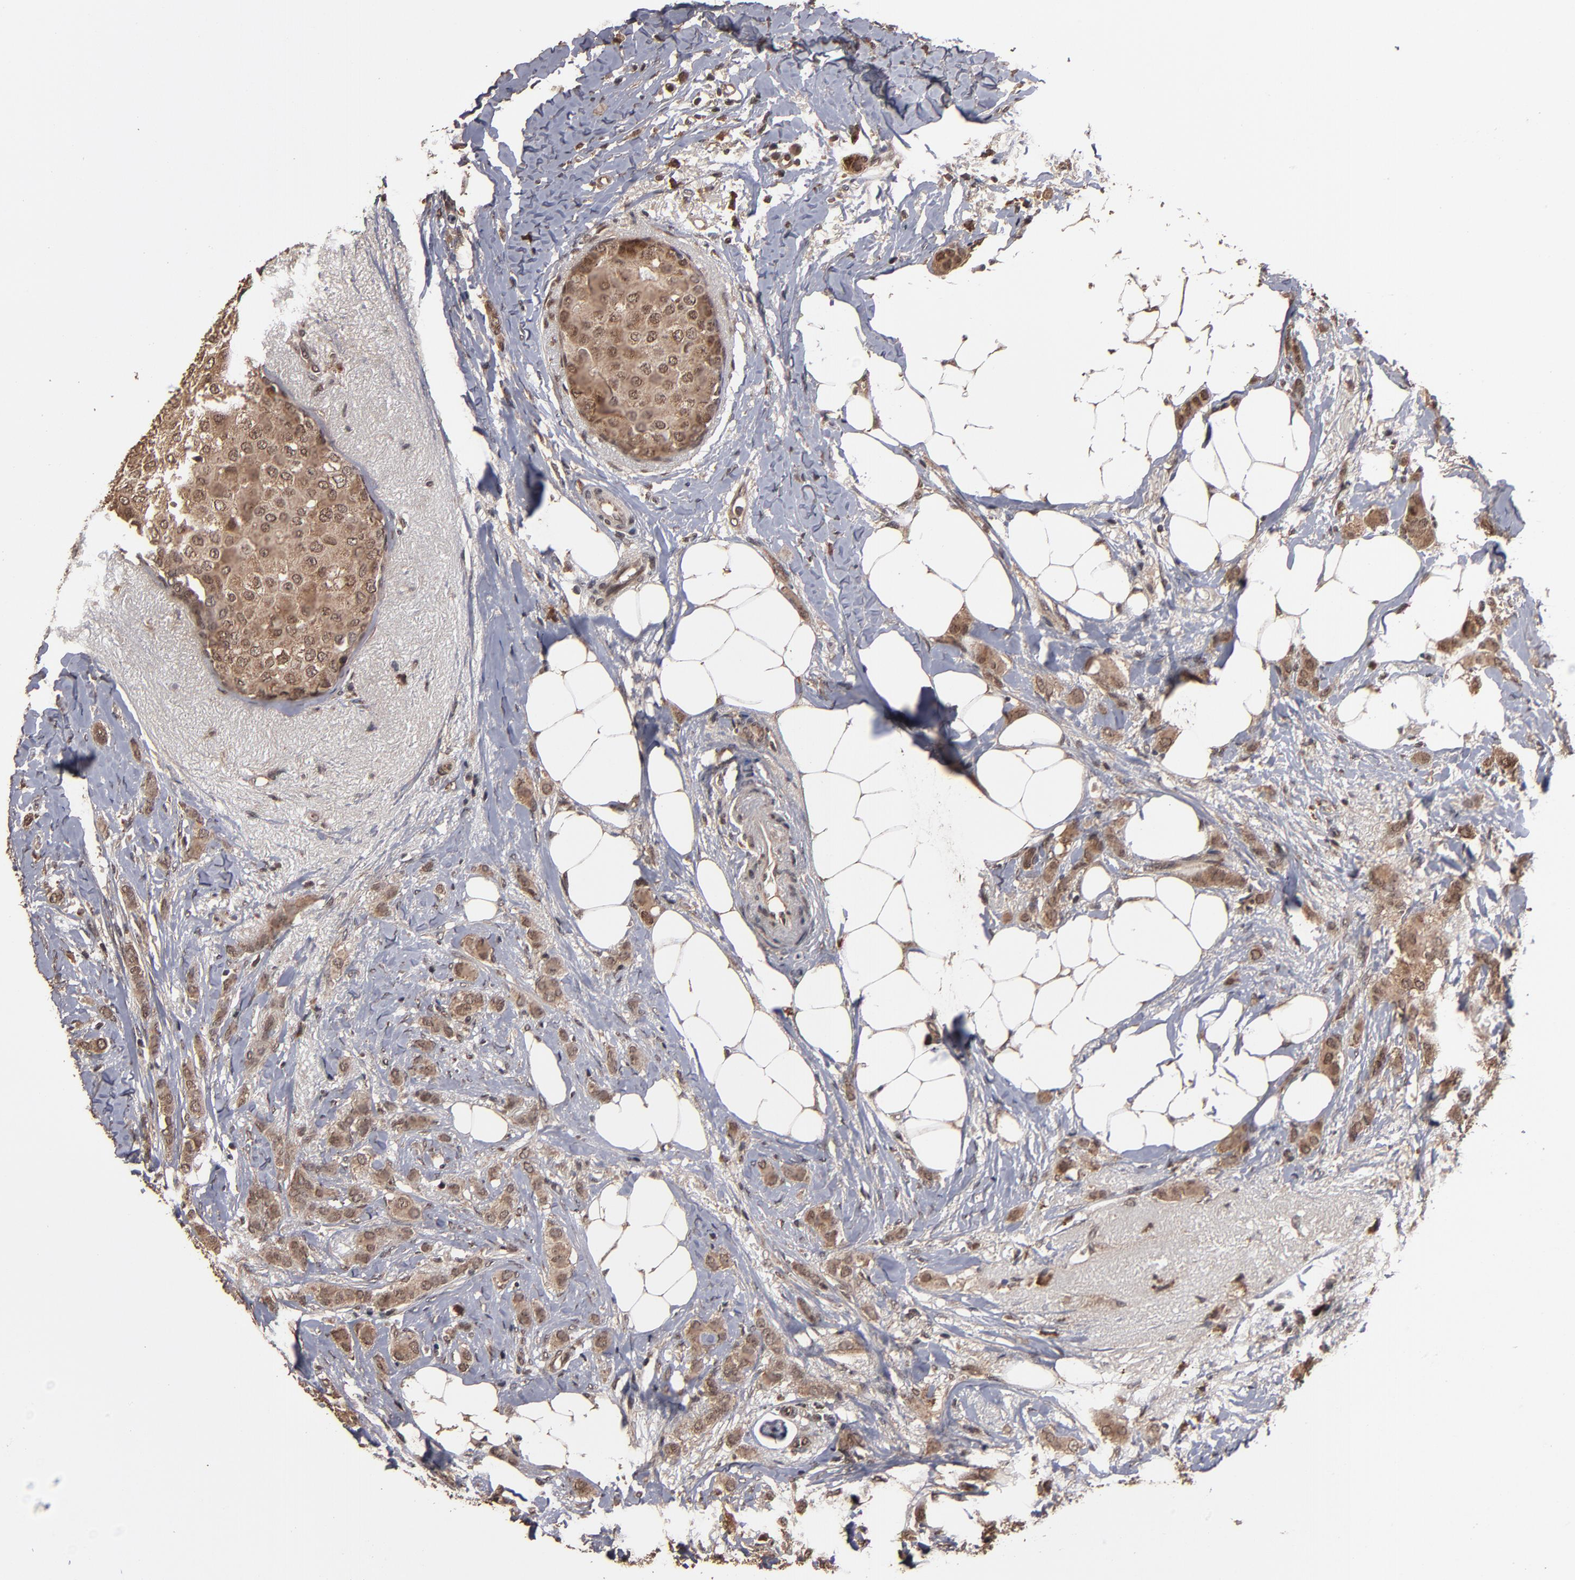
{"staining": {"intensity": "weak", "quantity": ">75%", "location": "nuclear"}, "tissue": "breast cancer", "cell_type": "Tumor cells", "image_type": "cancer", "snomed": [{"axis": "morphology", "description": "Lobular carcinoma"}, {"axis": "topography", "description": "Breast"}], "caption": "Lobular carcinoma (breast) stained for a protein reveals weak nuclear positivity in tumor cells.", "gene": "NXF2B", "patient": {"sex": "female", "age": 55}}